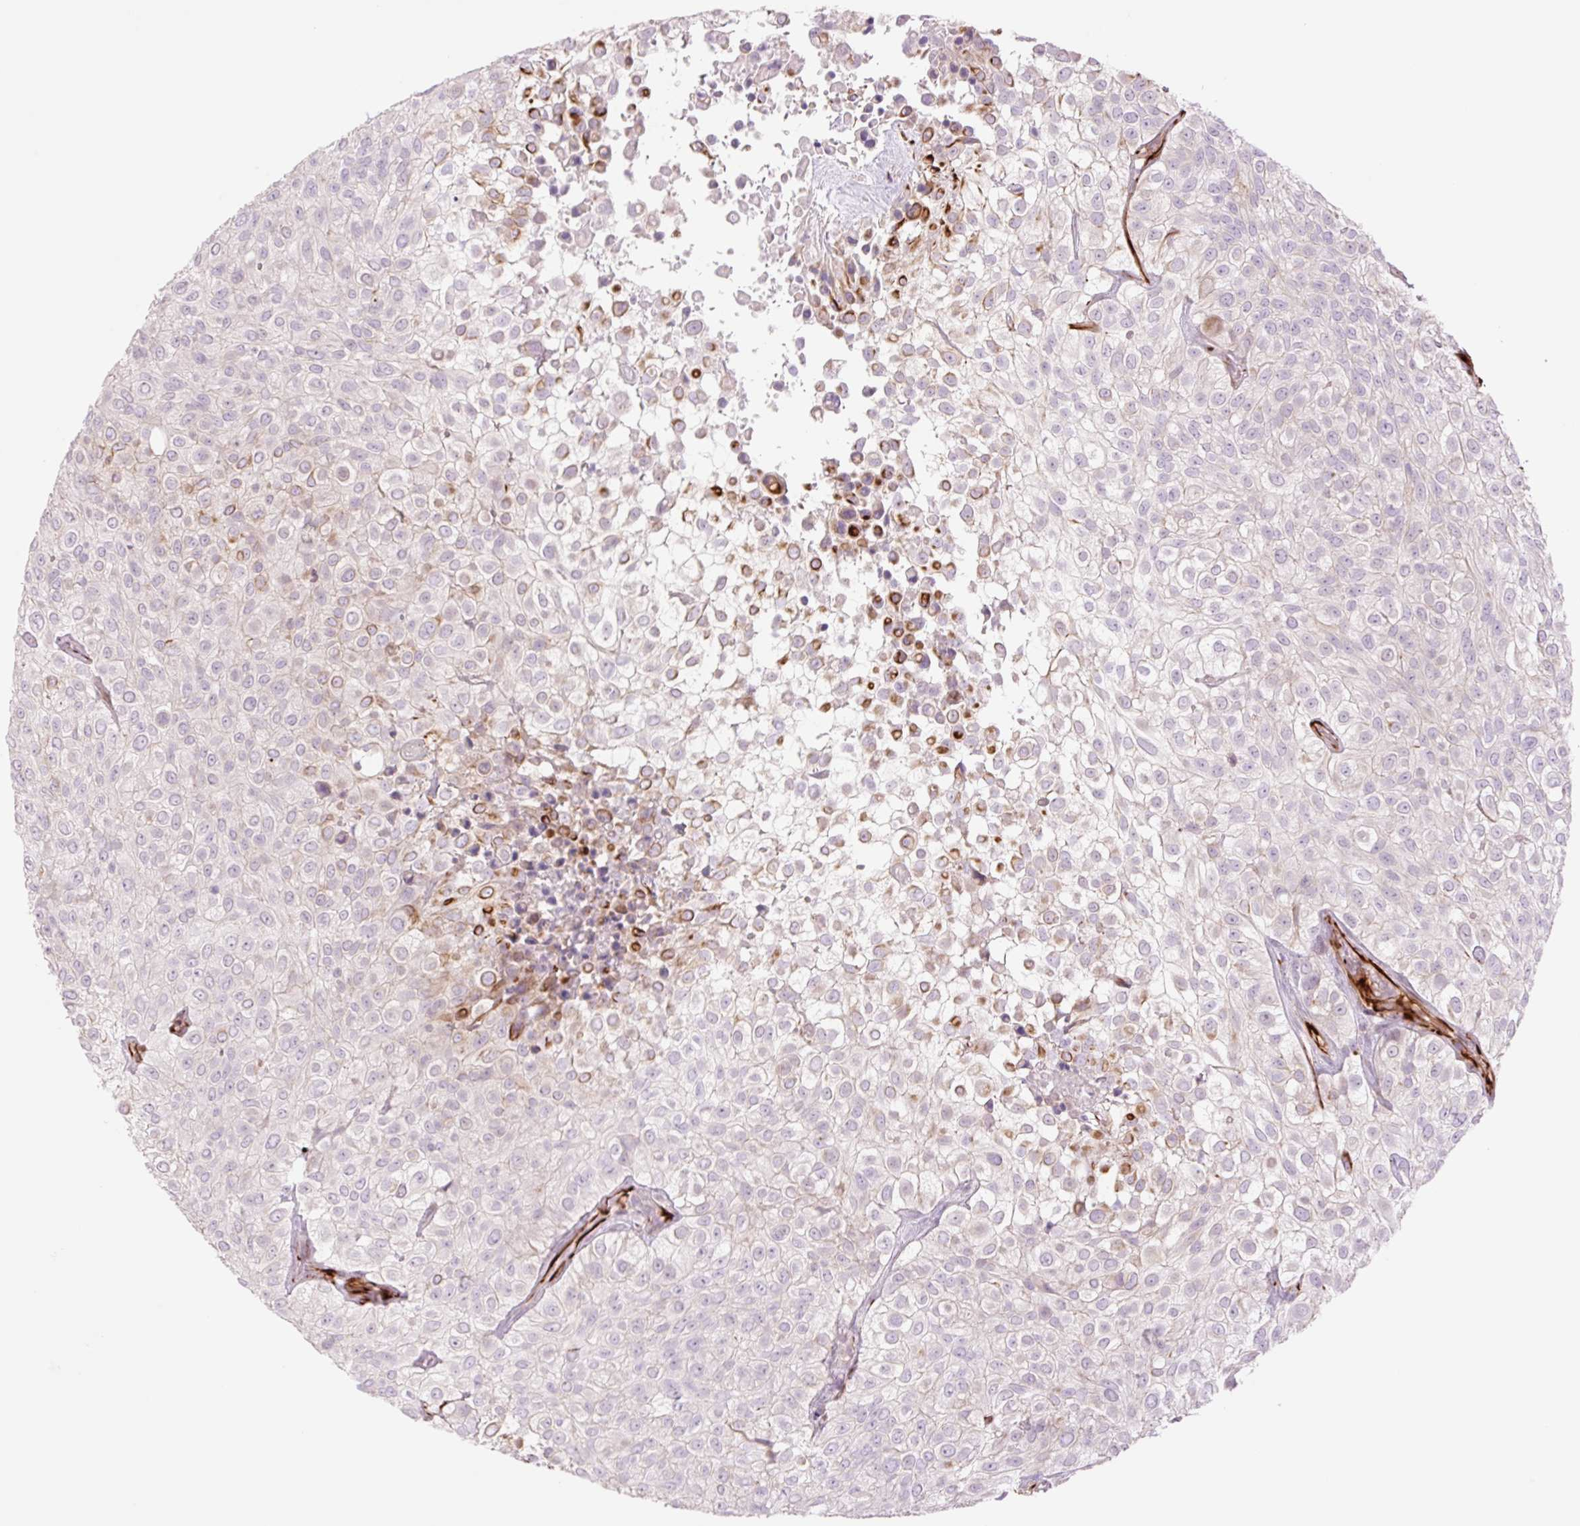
{"staining": {"intensity": "weak", "quantity": "<25%", "location": "cytoplasmic/membranous"}, "tissue": "urothelial cancer", "cell_type": "Tumor cells", "image_type": "cancer", "snomed": [{"axis": "morphology", "description": "Urothelial carcinoma, High grade"}, {"axis": "topography", "description": "Urinary bladder"}], "caption": "Immunohistochemical staining of urothelial cancer shows no significant expression in tumor cells.", "gene": "ZFYVE21", "patient": {"sex": "male", "age": 56}}